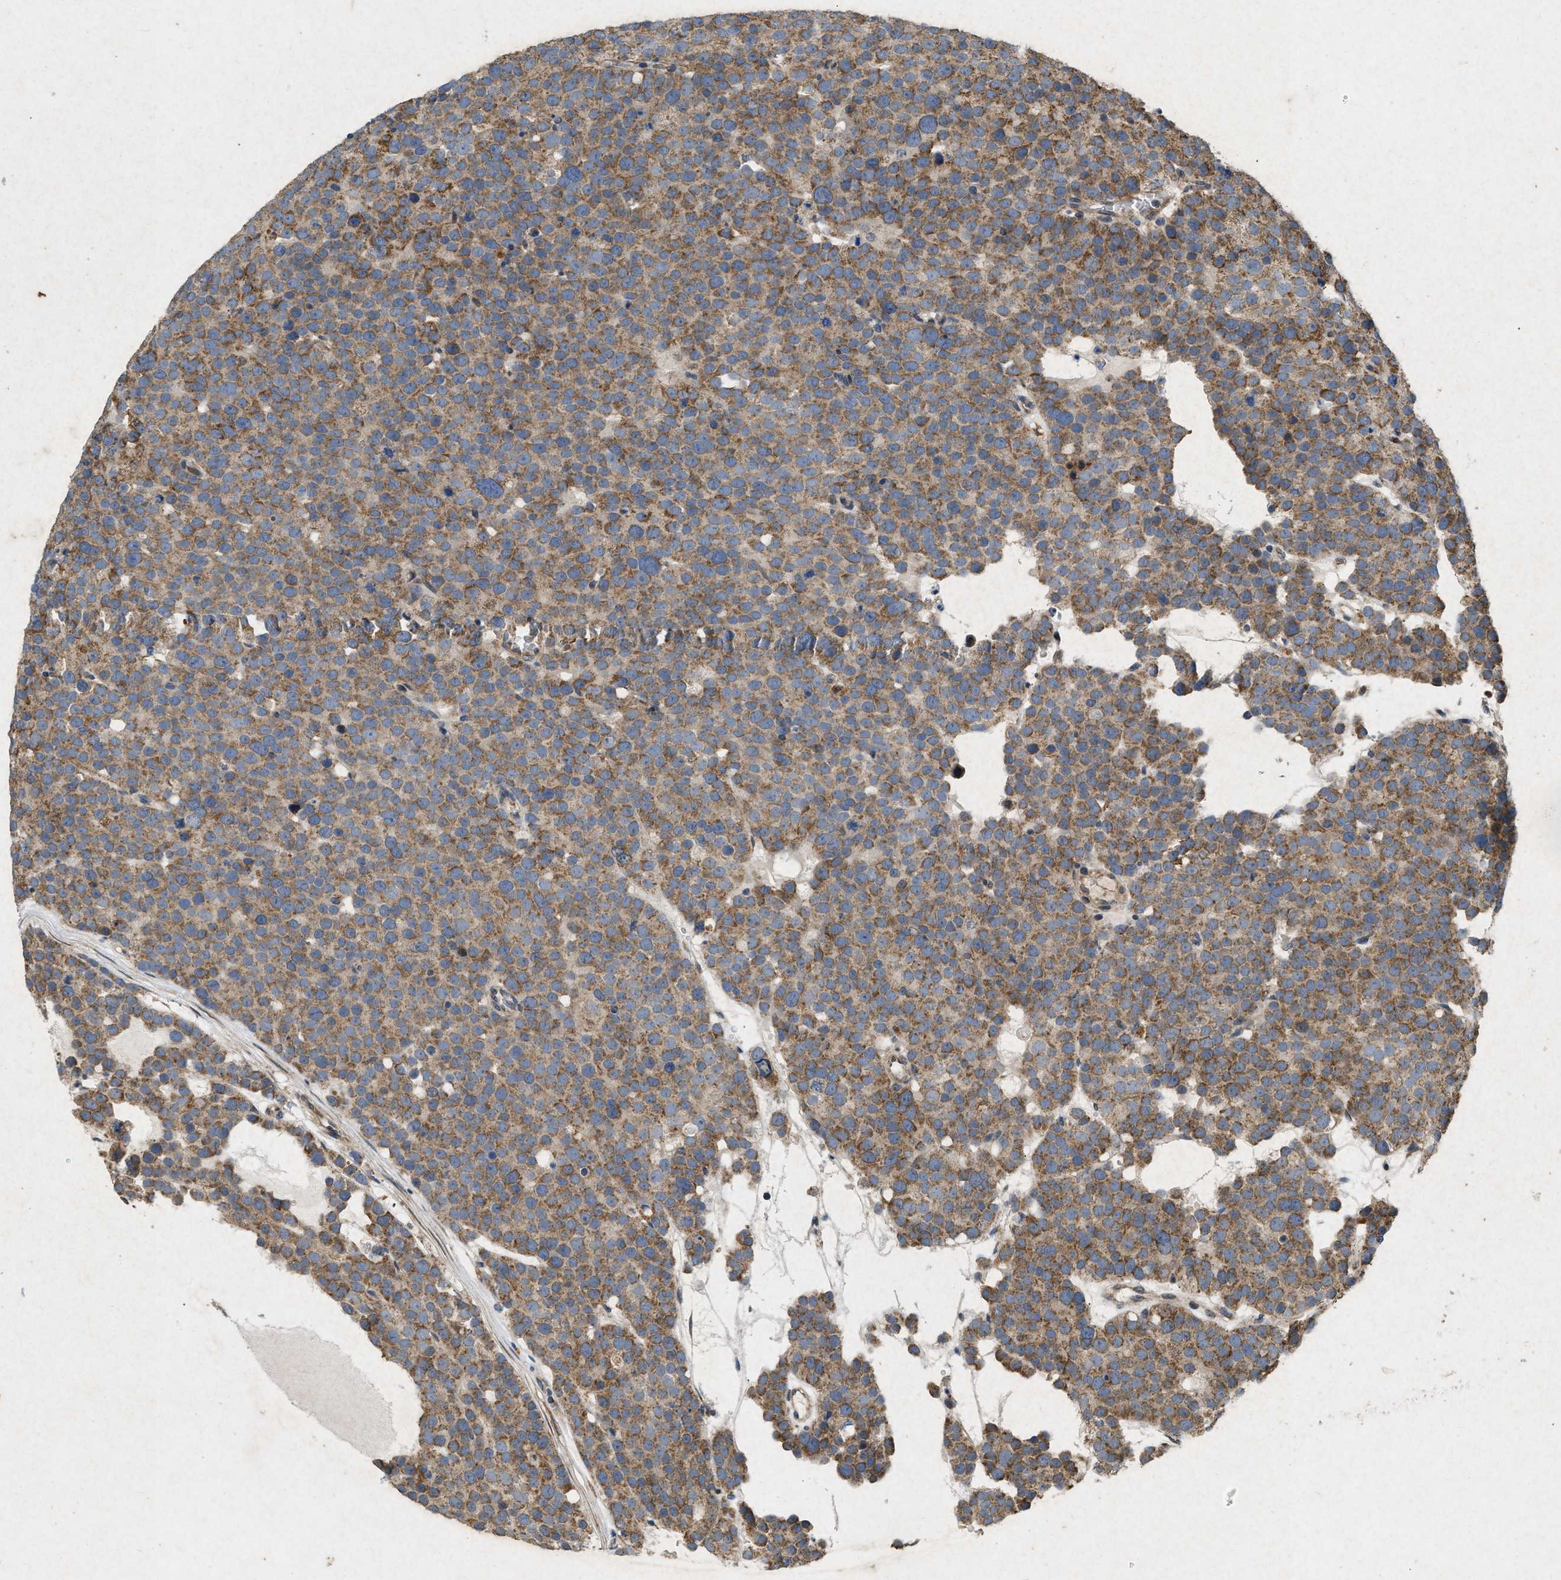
{"staining": {"intensity": "moderate", "quantity": ">75%", "location": "cytoplasmic/membranous"}, "tissue": "testis cancer", "cell_type": "Tumor cells", "image_type": "cancer", "snomed": [{"axis": "morphology", "description": "Seminoma, NOS"}, {"axis": "topography", "description": "Testis"}], "caption": "About >75% of tumor cells in human seminoma (testis) display moderate cytoplasmic/membranous protein expression as visualized by brown immunohistochemical staining.", "gene": "PRKG2", "patient": {"sex": "male", "age": 71}}